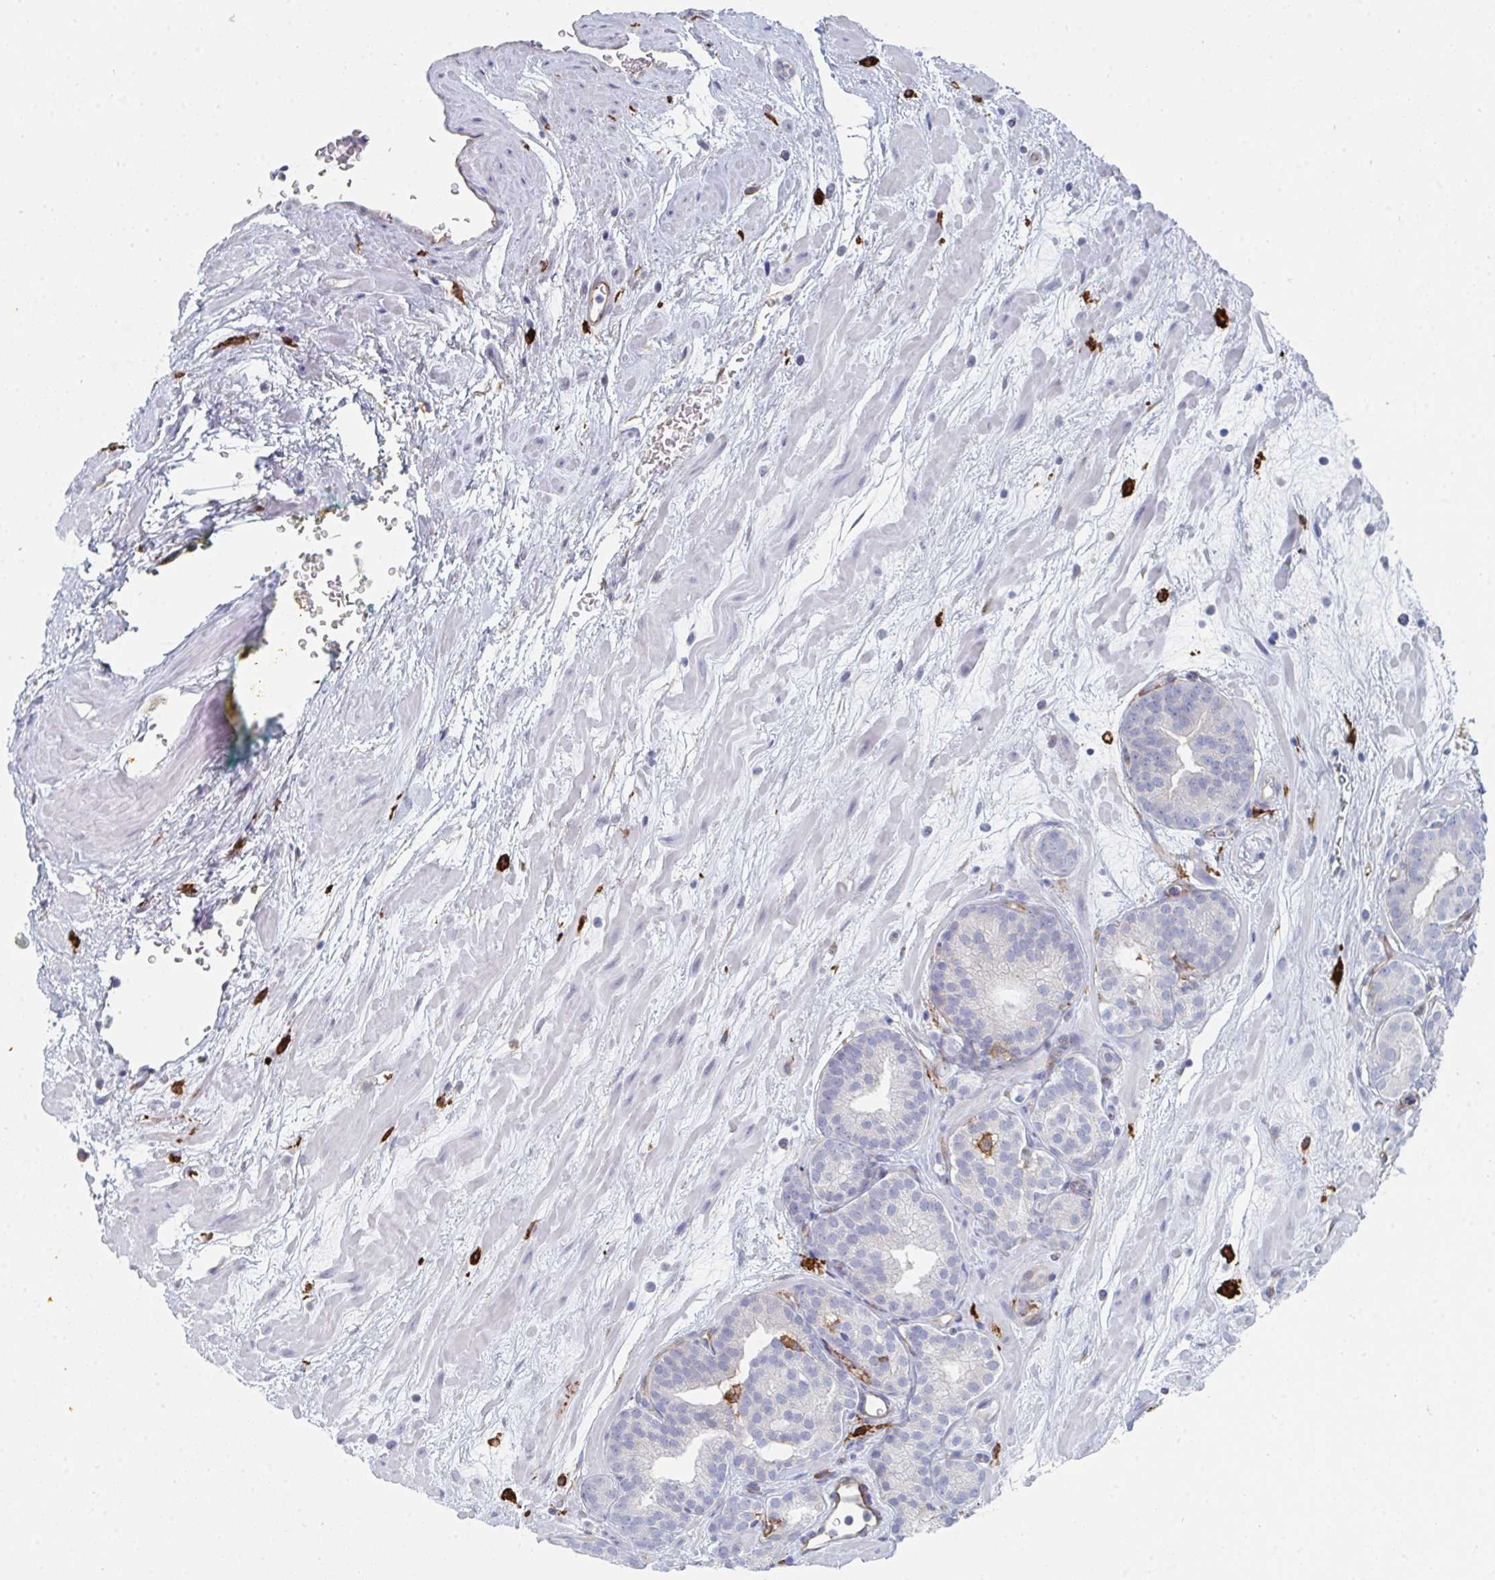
{"staining": {"intensity": "negative", "quantity": "none", "location": "none"}, "tissue": "prostate cancer", "cell_type": "Tumor cells", "image_type": "cancer", "snomed": [{"axis": "morphology", "description": "Adenocarcinoma, High grade"}, {"axis": "topography", "description": "Prostate"}], "caption": "Tumor cells show no significant protein staining in prostate cancer (high-grade adenocarcinoma).", "gene": "DAB2", "patient": {"sex": "male", "age": 66}}